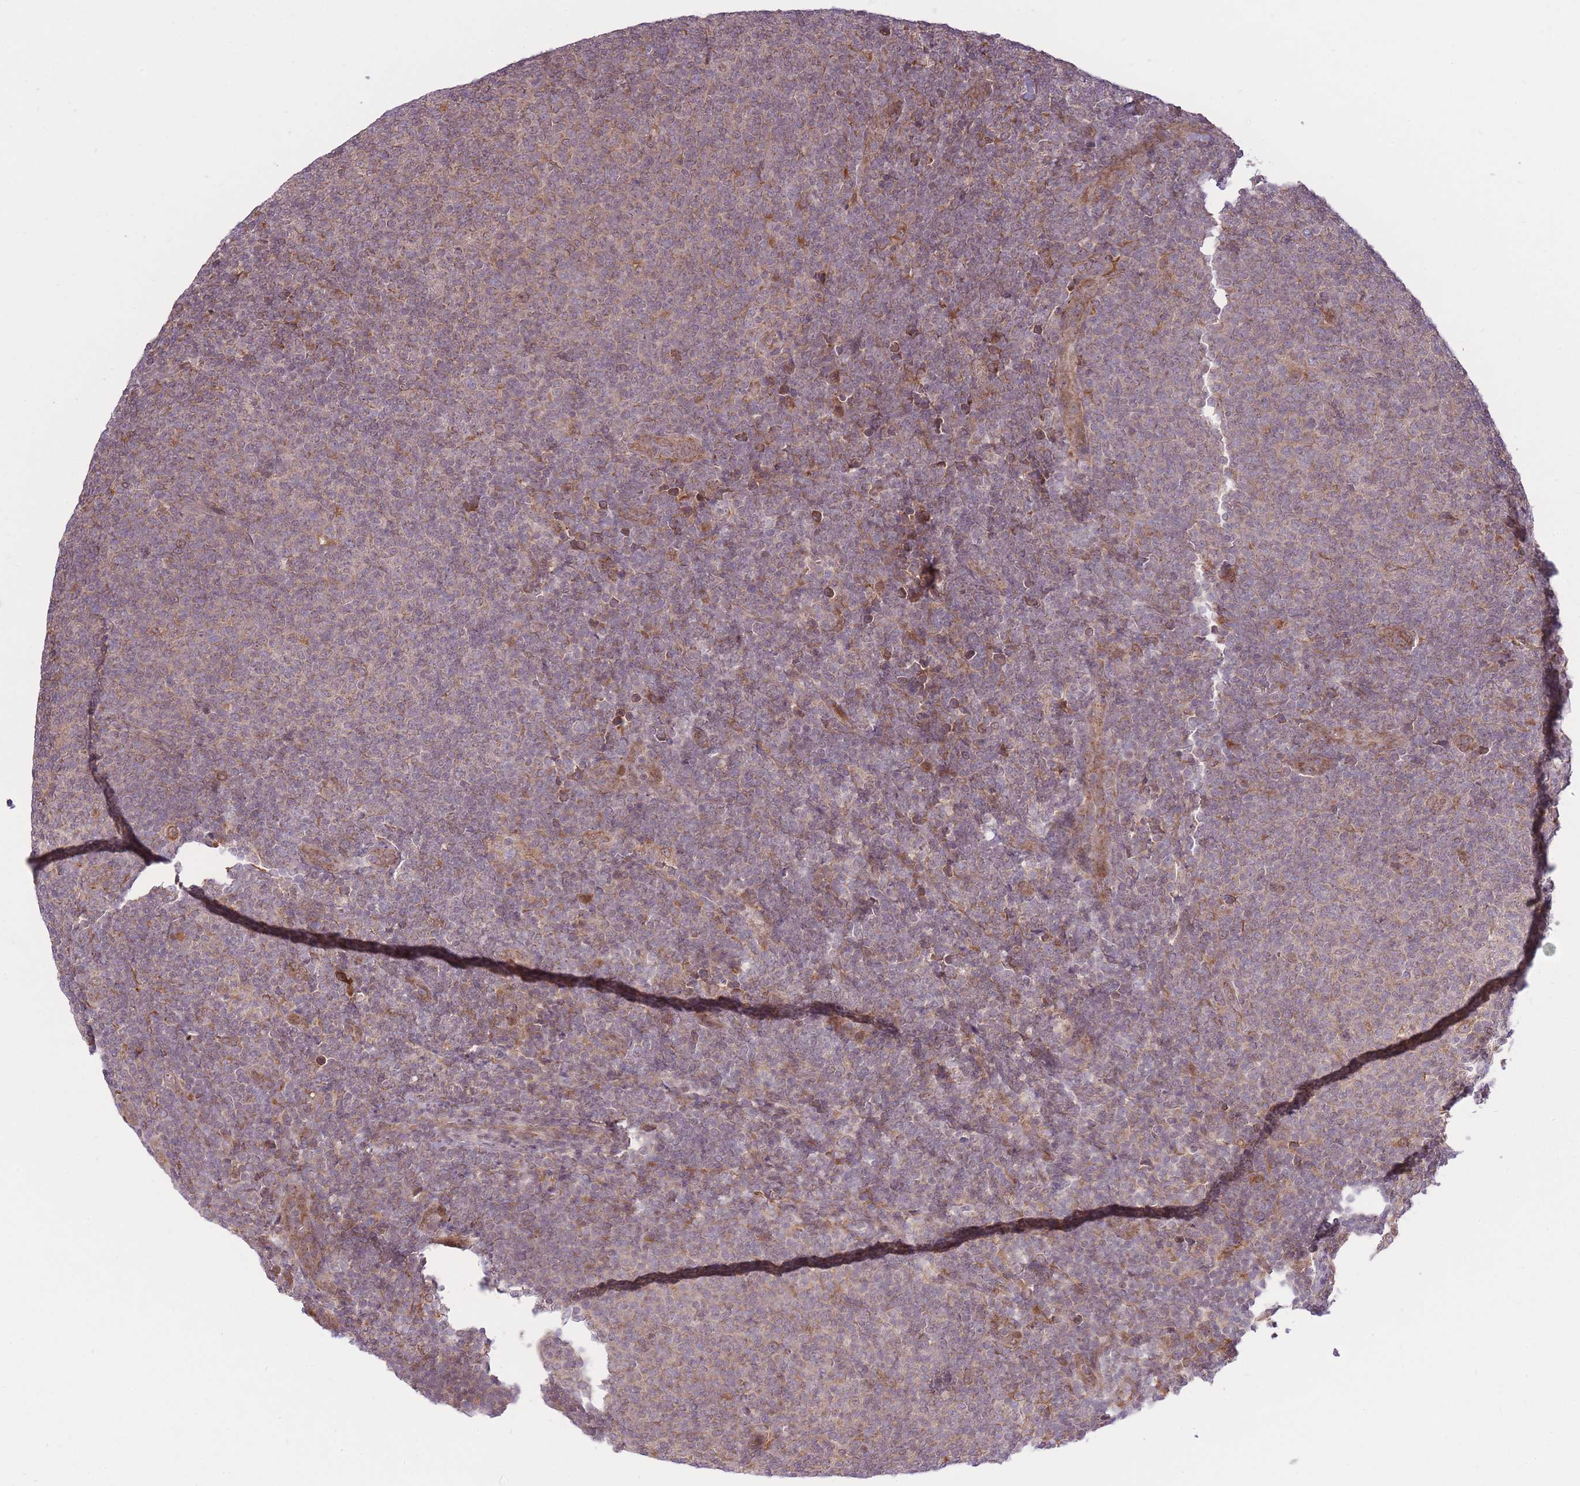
{"staining": {"intensity": "weak", "quantity": "25%-75%", "location": "cytoplasmic/membranous"}, "tissue": "lymphoma", "cell_type": "Tumor cells", "image_type": "cancer", "snomed": [{"axis": "morphology", "description": "Malignant lymphoma, non-Hodgkin's type, Low grade"}, {"axis": "topography", "description": "Lymph node"}], "caption": "High-power microscopy captured an IHC histopathology image of lymphoma, revealing weak cytoplasmic/membranous staining in about 25%-75% of tumor cells. The staining is performed using DAB (3,3'-diaminobenzidine) brown chromogen to label protein expression. The nuclei are counter-stained blue using hematoxylin.", "gene": "ZNF391", "patient": {"sex": "male", "age": 66}}